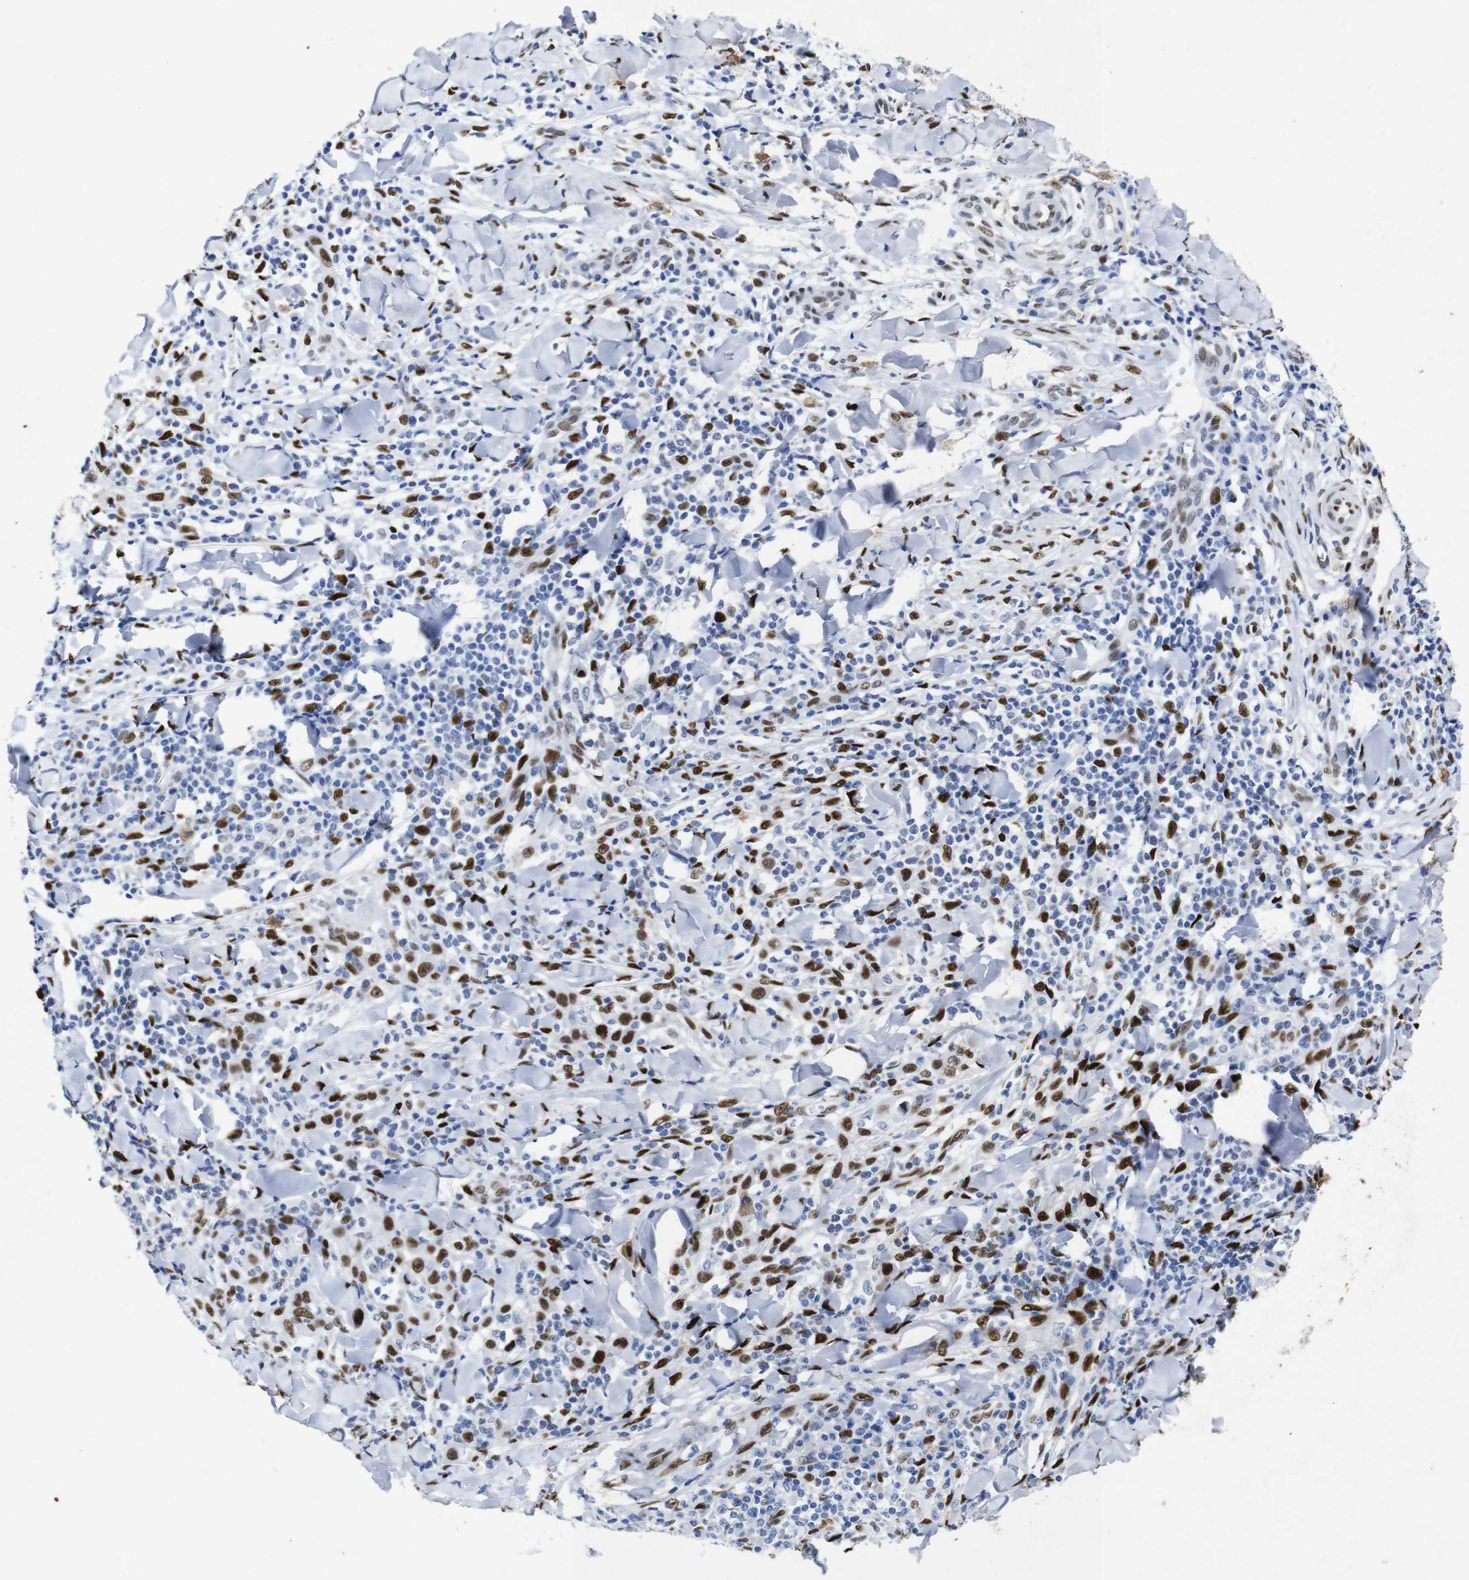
{"staining": {"intensity": "strong", "quantity": ">75%", "location": "nuclear"}, "tissue": "skin cancer", "cell_type": "Tumor cells", "image_type": "cancer", "snomed": [{"axis": "morphology", "description": "Squamous cell carcinoma, NOS"}, {"axis": "topography", "description": "Skin"}], "caption": "Immunohistochemical staining of human skin squamous cell carcinoma shows high levels of strong nuclear protein positivity in about >75% of tumor cells. (brown staining indicates protein expression, while blue staining denotes nuclei).", "gene": "FOSL2", "patient": {"sex": "male", "age": 24}}